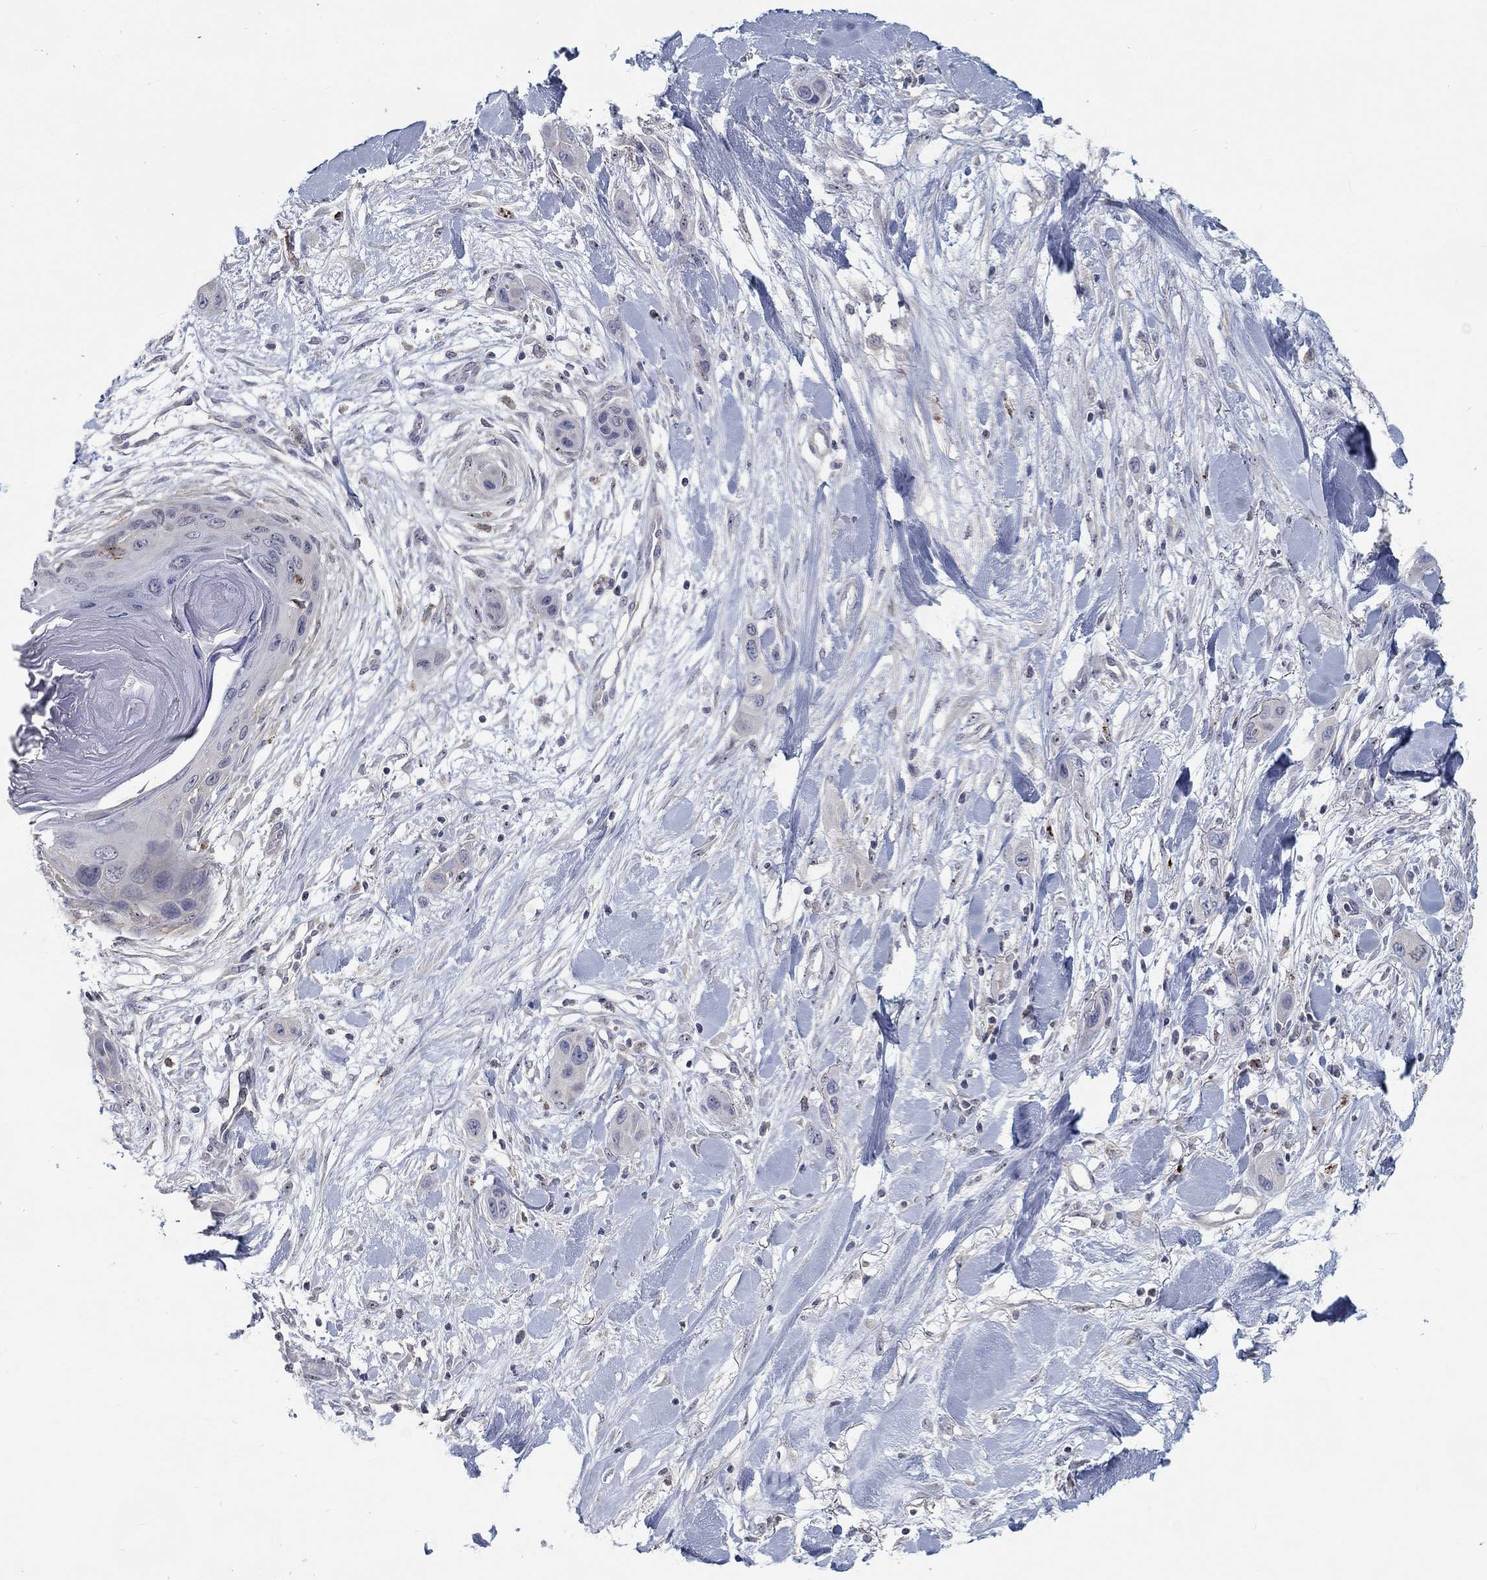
{"staining": {"intensity": "negative", "quantity": "none", "location": "none"}, "tissue": "skin cancer", "cell_type": "Tumor cells", "image_type": "cancer", "snomed": [{"axis": "morphology", "description": "Squamous cell carcinoma, NOS"}, {"axis": "topography", "description": "Skin"}], "caption": "Histopathology image shows no protein positivity in tumor cells of skin cancer (squamous cell carcinoma) tissue.", "gene": "MTSS2", "patient": {"sex": "male", "age": 79}}